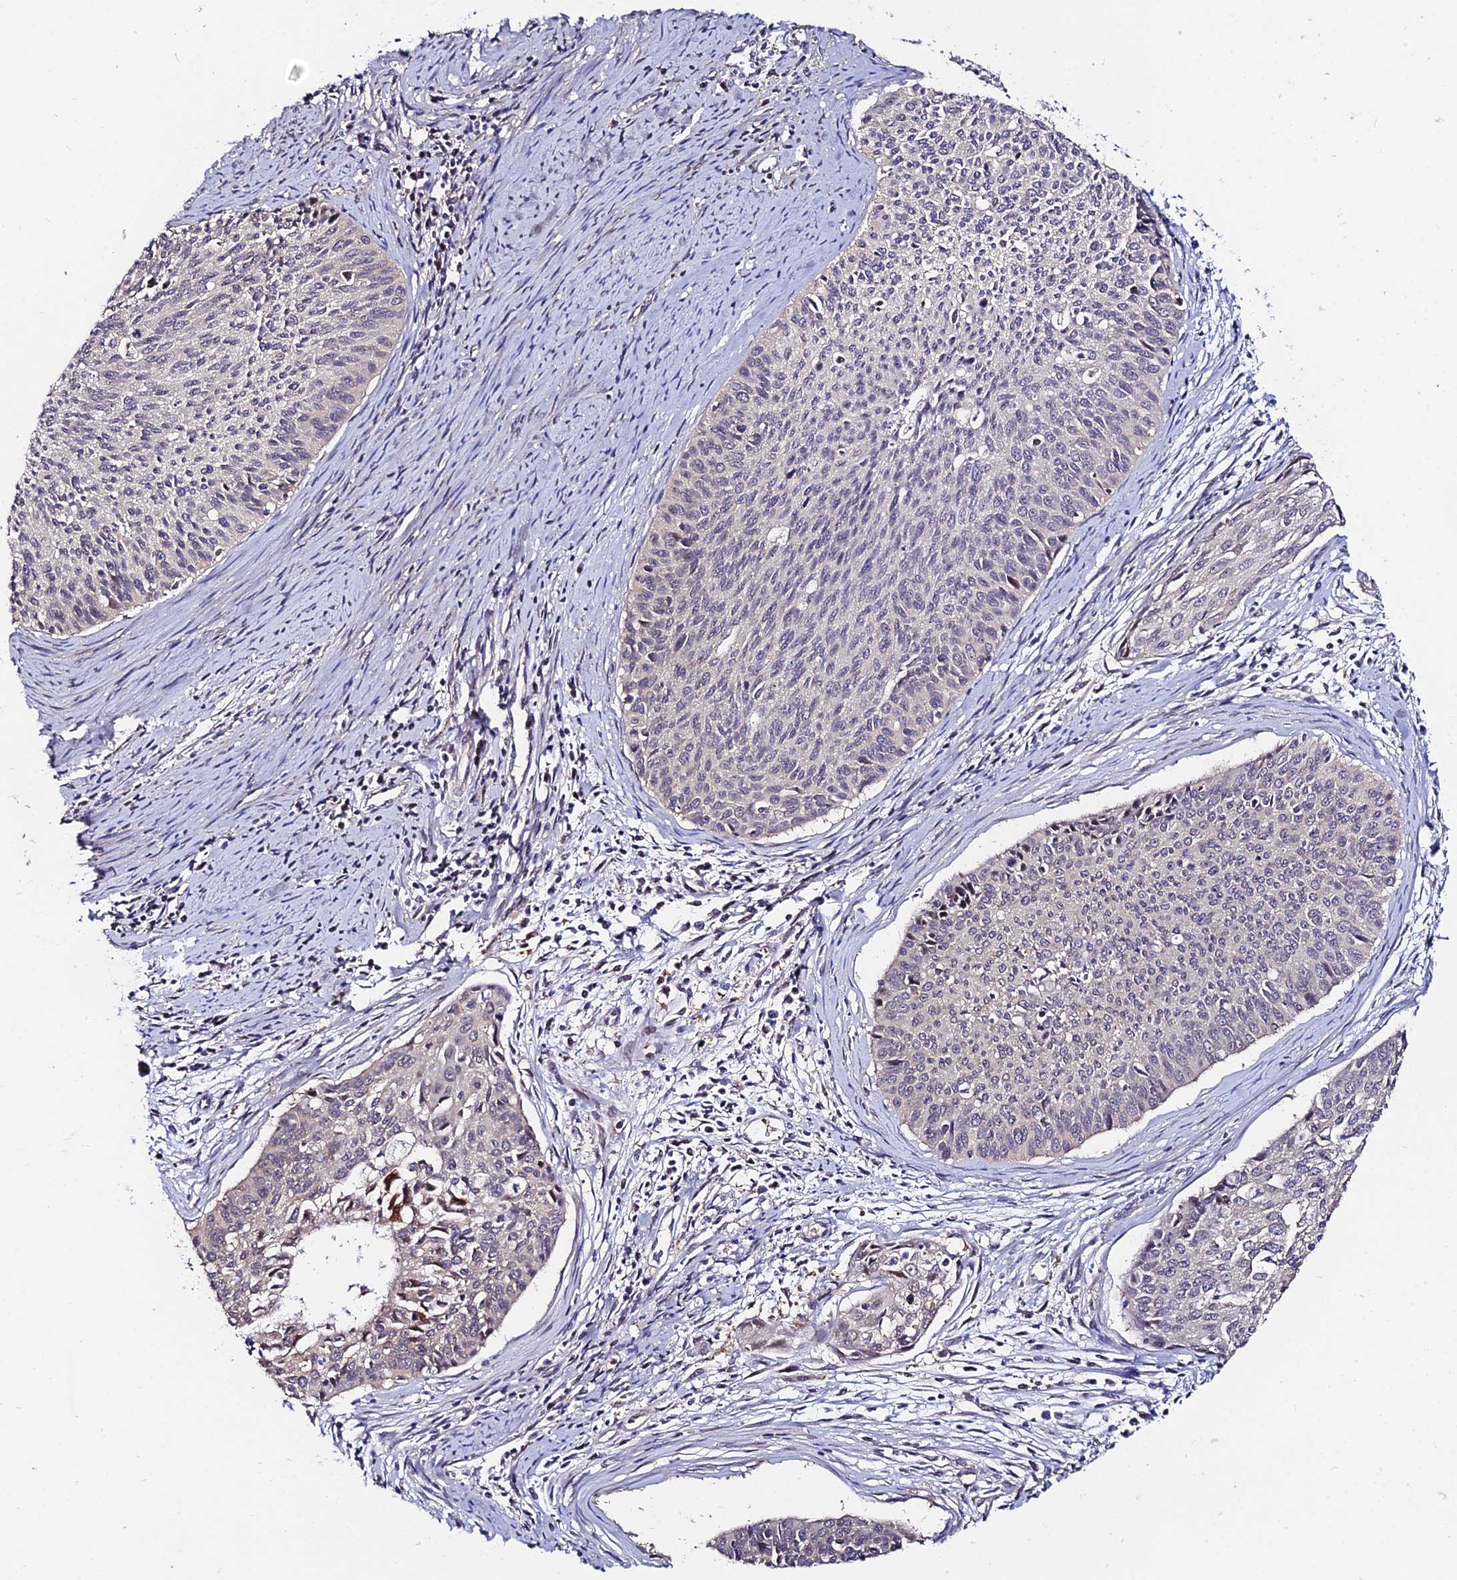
{"staining": {"intensity": "negative", "quantity": "none", "location": "none"}, "tissue": "cervical cancer", "cell_type": "Tumor cells", "image_type": "cancer", "snomed": [{"axis": "morphology", "description": "Squamous cell carcinoma, NOS"}, {"axis": "topography", "description": "Cervix"}], "caption": "Image shows no significant protein positivity in tumor cells of squamous cell carcinoma (cervical). The staining is performed using DAB (3,3'-diaminobenzidine) brown chromogen with nuclei counter-stained in using hematoxylin.", "gene": "INPP4A", "patient": {"sex": "female", "age": 55}}